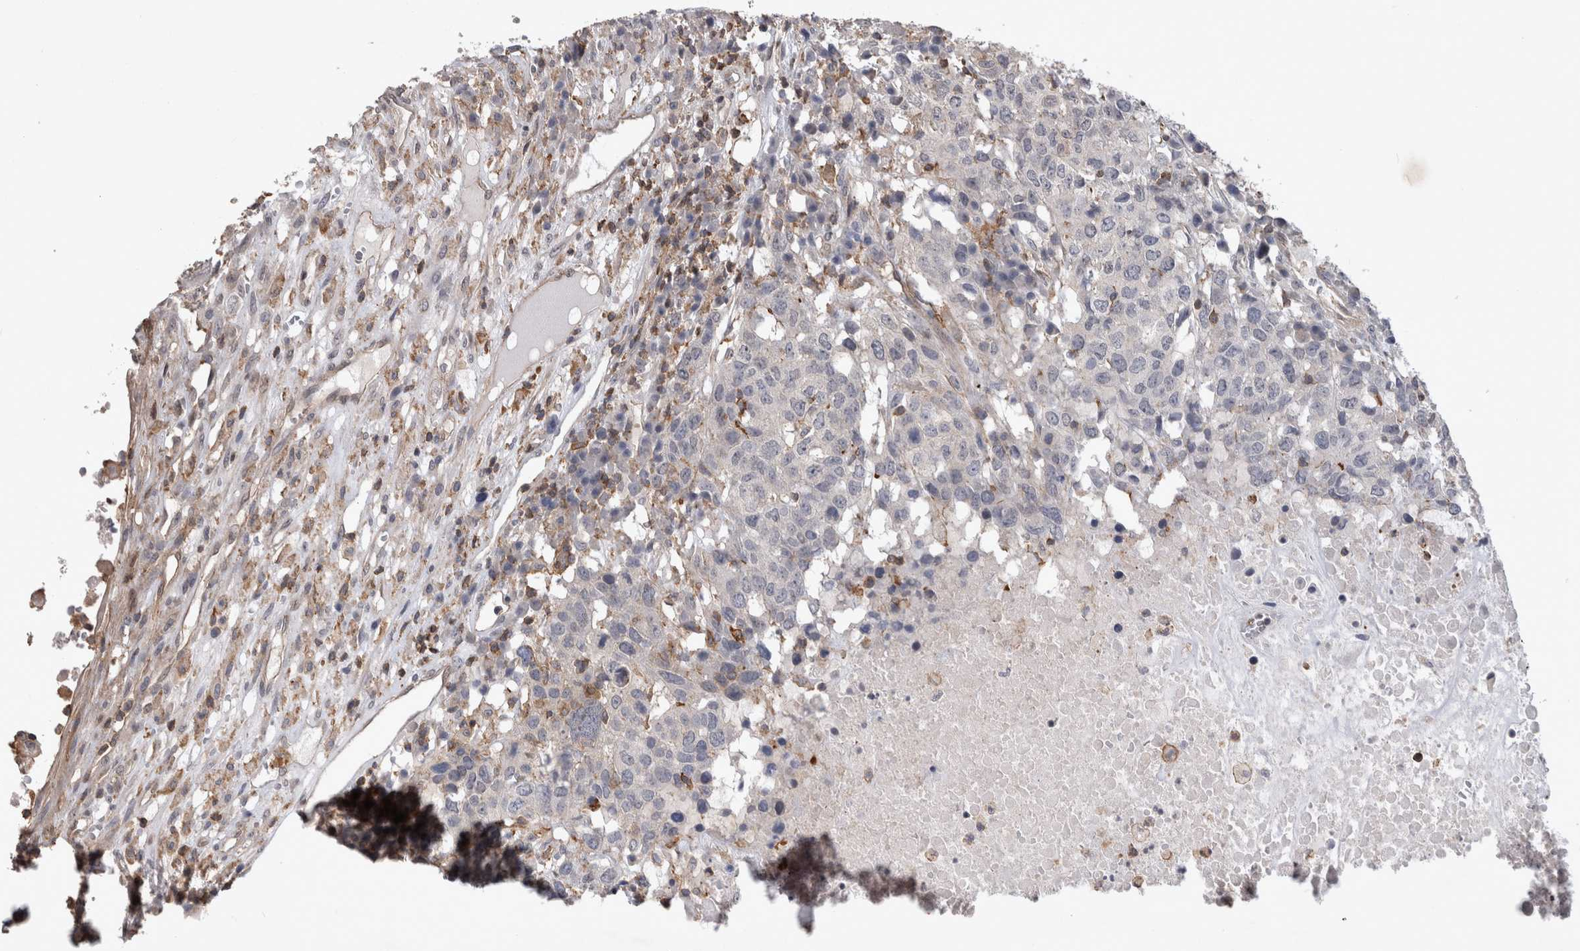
{"staining": {"intensity": "negative", "quantity": "none", "location": "none"}, "tissue": "head and neck cancer", "cell_type": "Tumor cells", "image_type": "cancer", "snomed": [{"axis": "morphology", "description": "Squamous cell carcinoma, NOS"}, {"axis": "topography", "description": "Head-Neck"}], "caption": "IHC of human head and neck cancer (squamous cell carcinoma) demonstrates no positivity in tumor cells.", "gene": "SPATA48", "patient": {"sex": "male", "age": 66}}